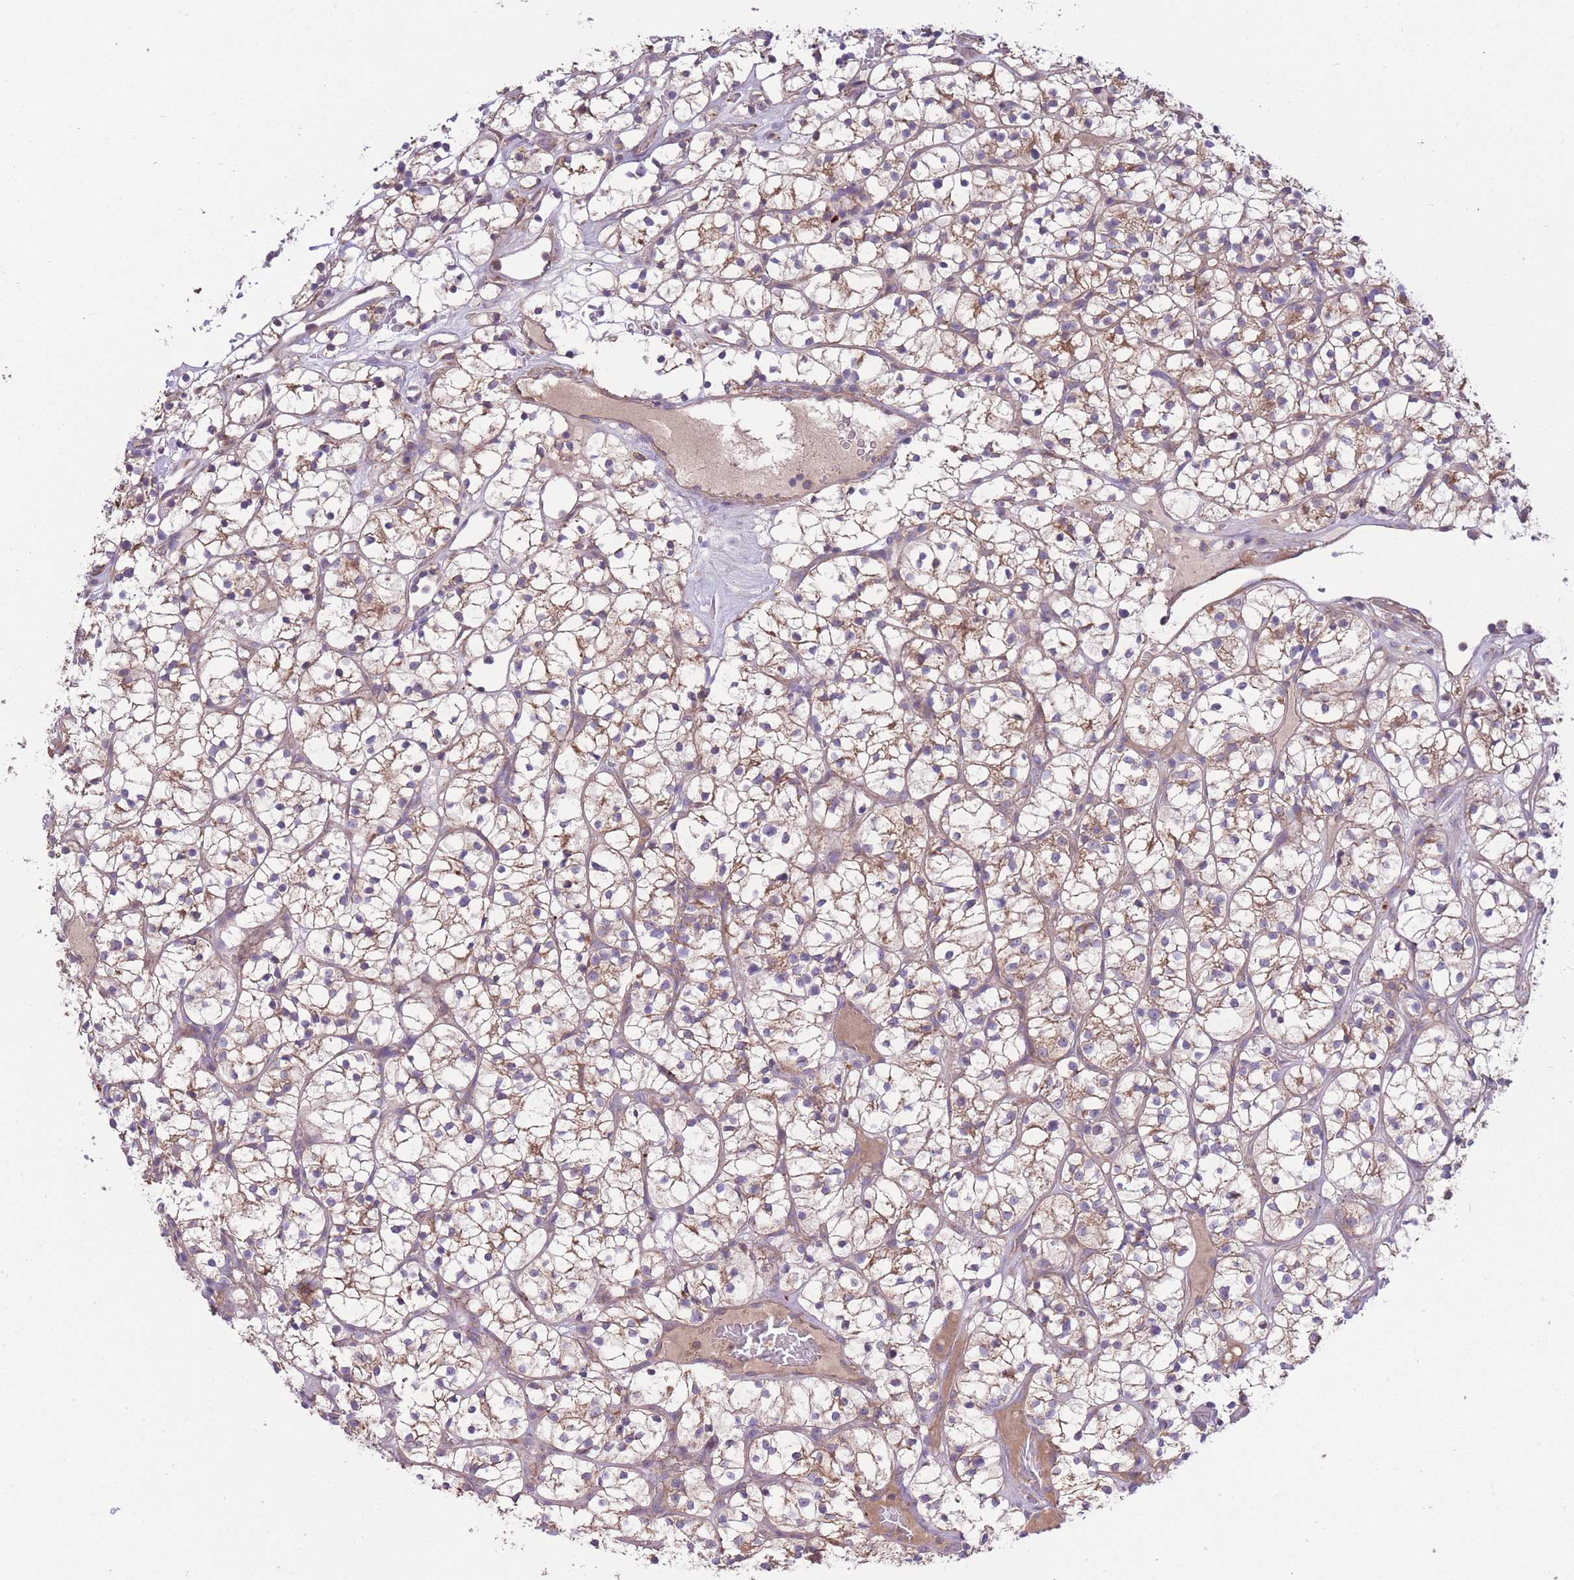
{"staining": {"intensity": "moderate", "quantity": ">75%", "location": "cytoplasmic/membranous"}, "tissue": "renal cancer", "cell_type": "Tumor cells", "image_type": "cancer", "snomed": [{"axis": "morphology", "description": "Adenocarcinoma, NOS"}, {"axis": "topography", "description": "Kidney"}], "caption": "Tumor cells demonstrate medium levels of moderate cytoplasmic/membranous staining in approximately >75% of cells in renal cancer. (DAB IHC with brightfield microscopy, high magnification).", "gene": "ATP13A2", "patient": {"sex": "female", "age": 64}}